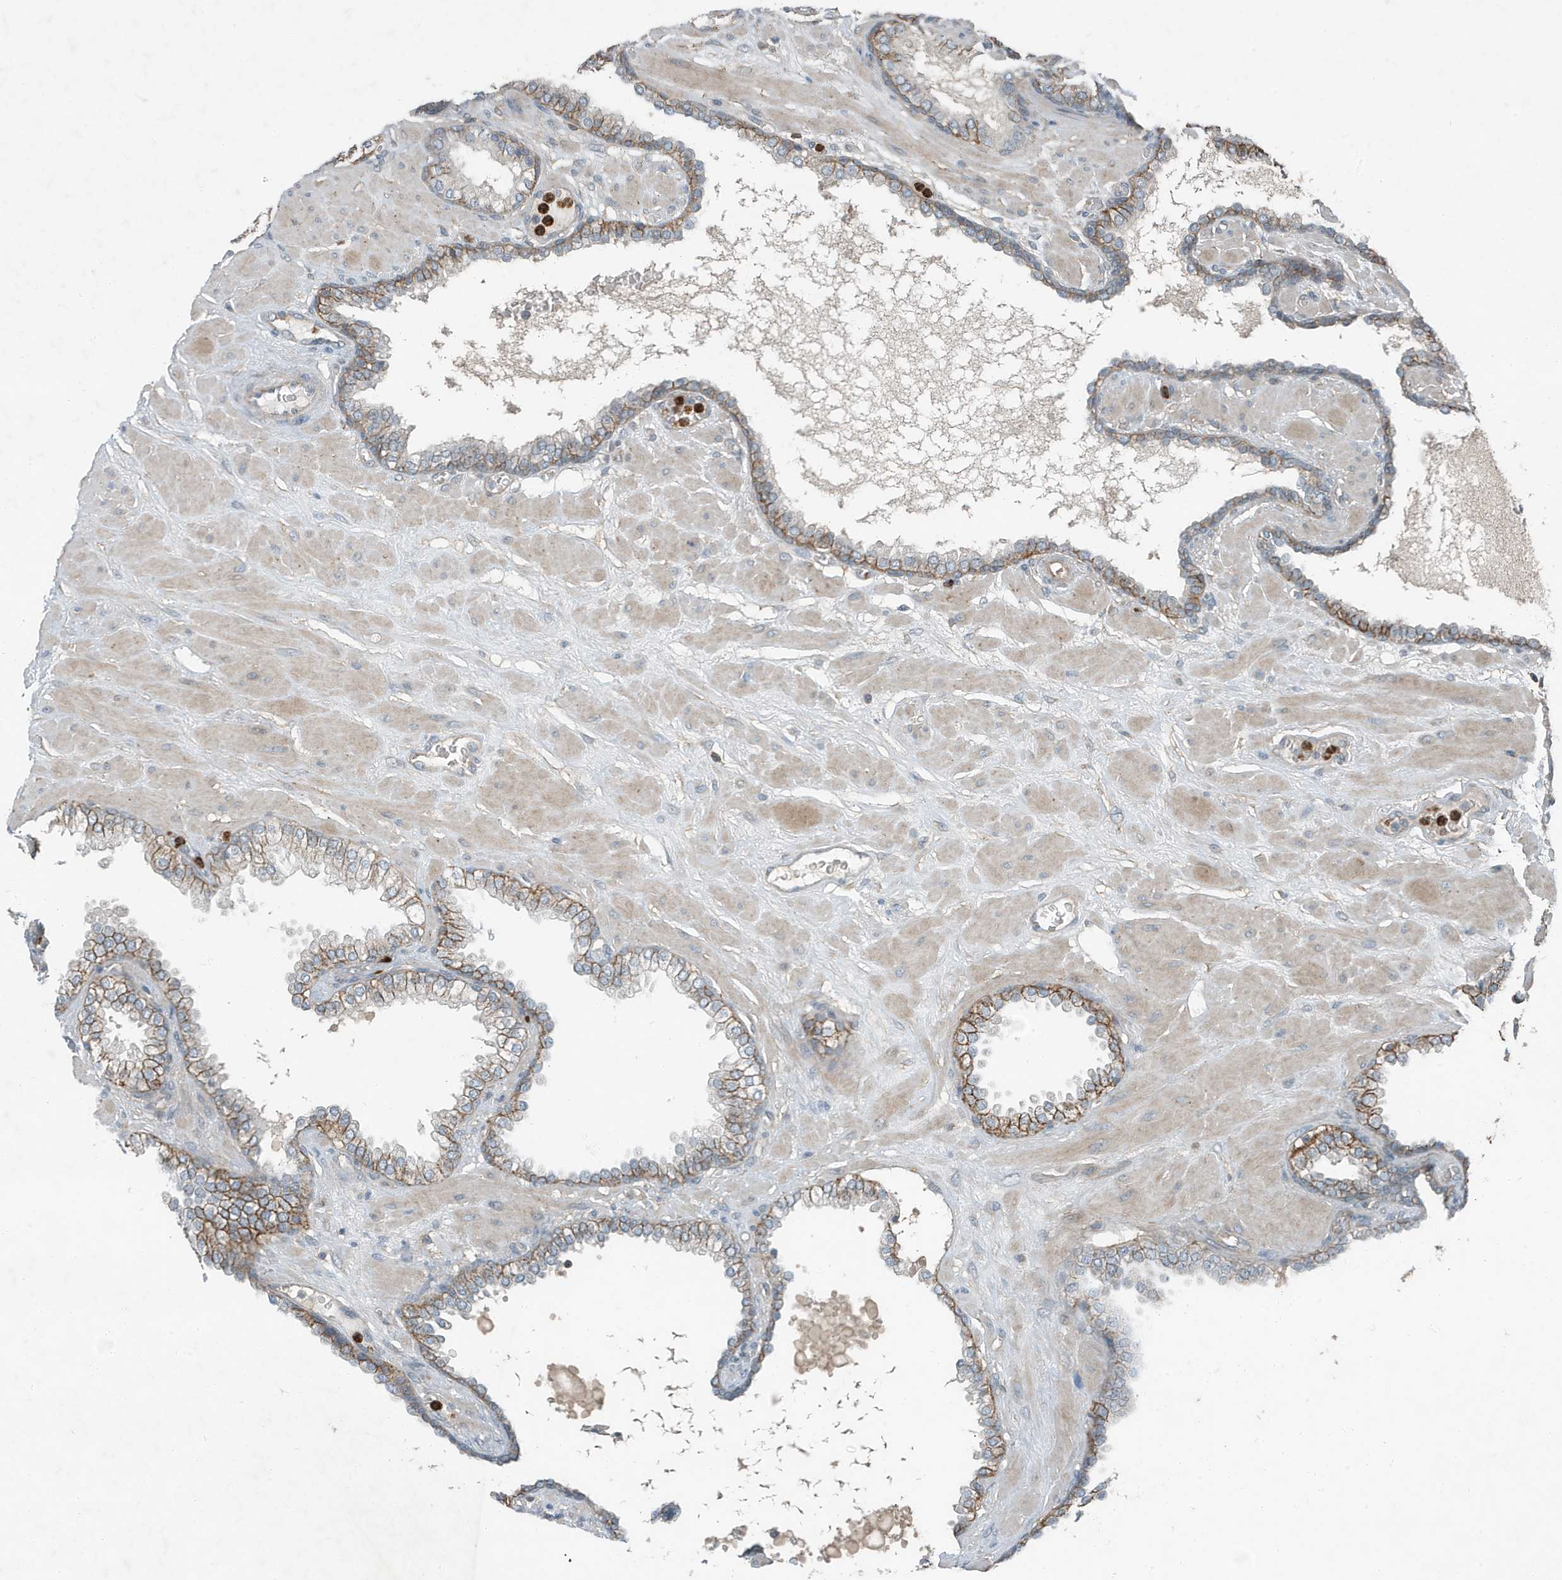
{"staining": {"intensity": "moderate", "quantity": "25%-75%", "location": "cytoplasmic/membranous"}, "tissue": "prostate cancer", "cell_type": "Tumor cells", "image_type": "cancer", "snomed": [{"axis": "morphology", "description": "Adenocarcinoma, High grade"}, {"axis": "topography", "description": "Prostate"}], "caption": "Brown immunohistochemical staining in prostate cancer (high-grade adenocarcinoma) reveals moderate cytoplasmic/membranous expression in approximately 25%-75% of tumor cells. The staining is performed using DAB brown chromogen to label protein expression. The nuclei are counter-stained blue using hematoxylin.", "gene": "DAPP1", "patient": {"sex": "male", "age": 64}}